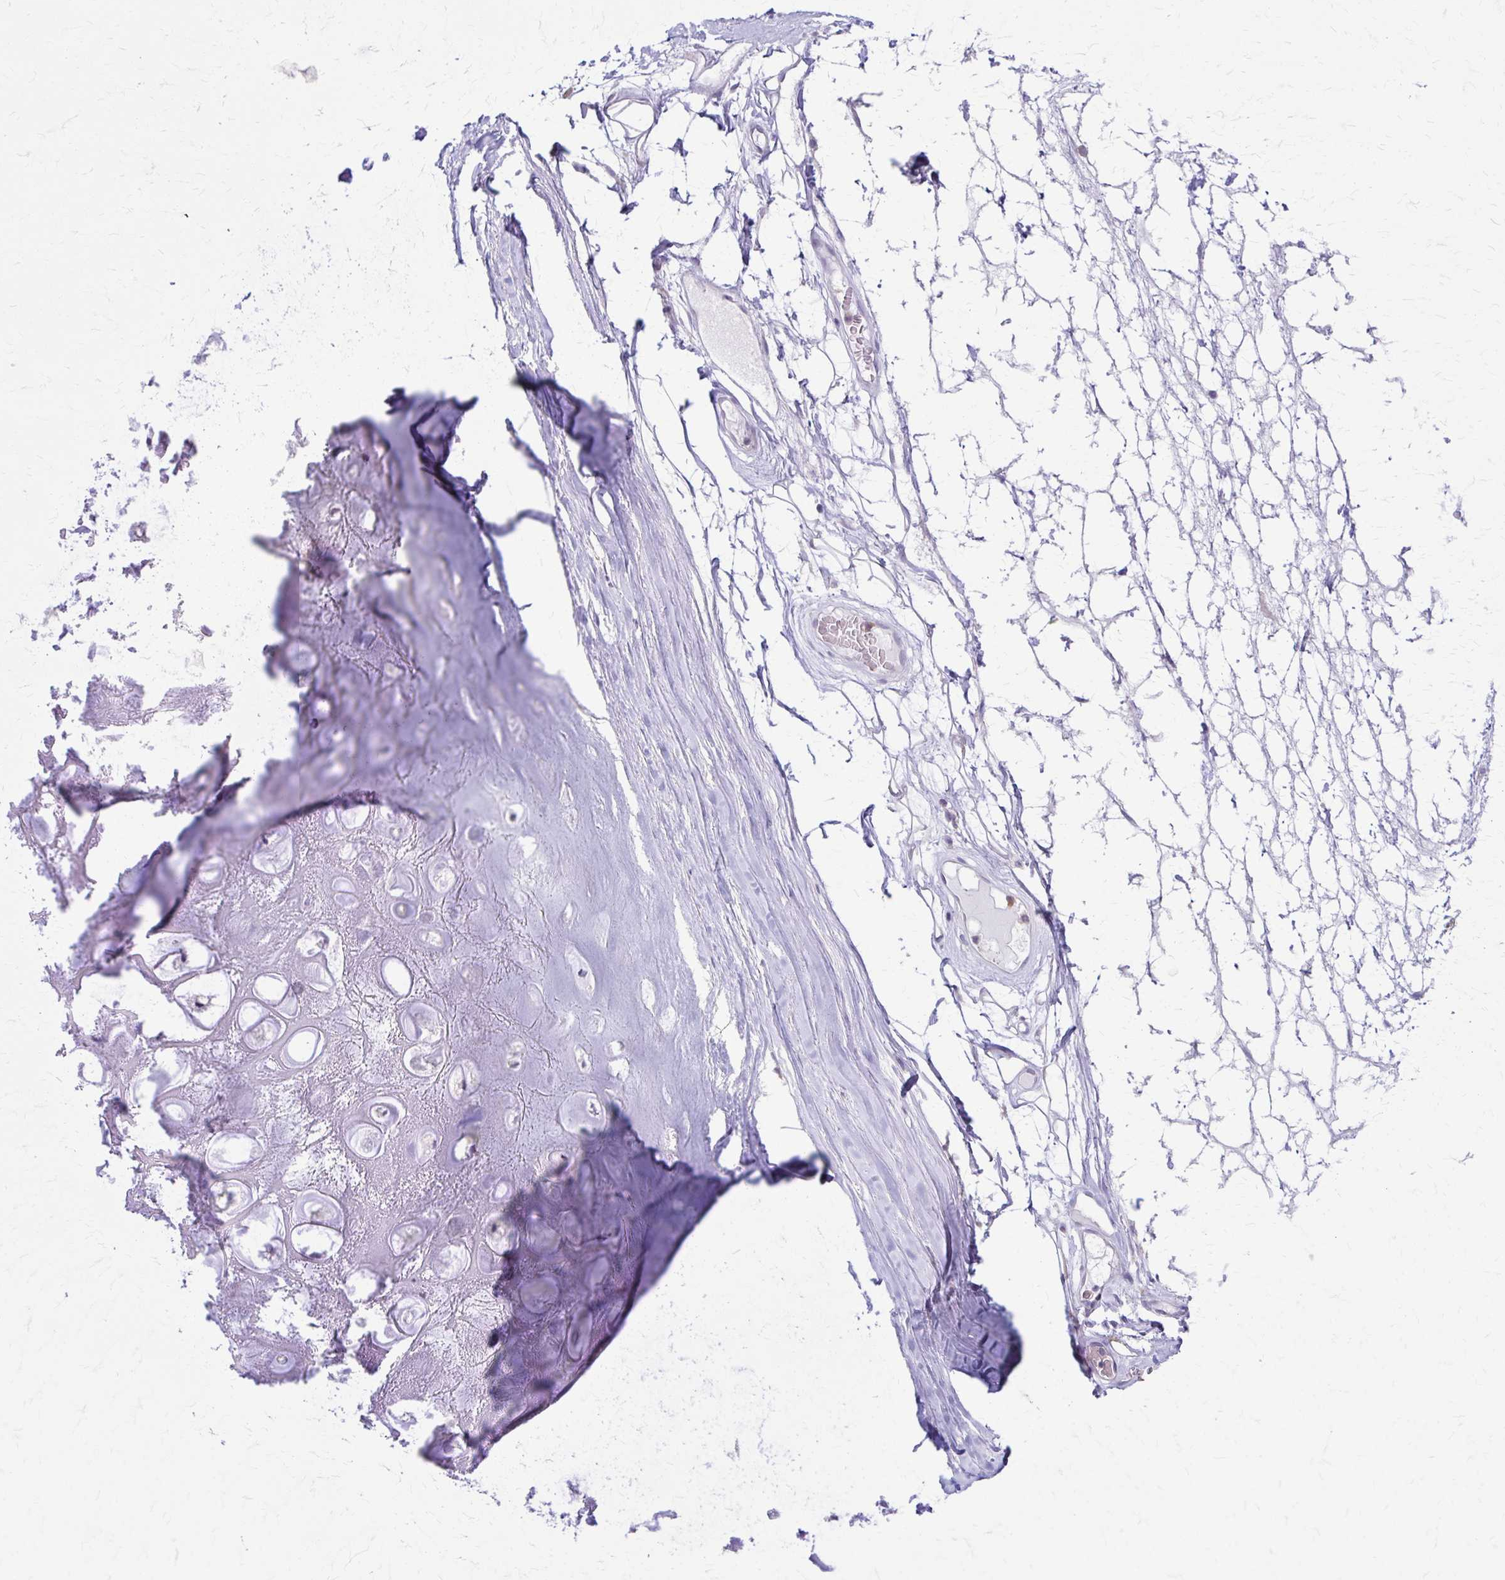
{"staining": {"intensity": "negative", "quantity": "none", "location": "none"}, "tissue": "adipose tissue", "cell_type": "Adipocytes", "image_type": "normal", "snomed": [{"axis": "morphology", "description": "Normal tissue, NOS"}, {"axis": "topography", "description": "Lymph node"}, {"axis": "topography", "description": "Cartilage tissue"}, {"axis": "topography", "description": "Nasopharynx"}], "caption": "Unremarkable adipose tissue was stained to show a protein in brown. There is no significant expression in adipocytes.", "gene": "PIK3AP1", "patient": {"sex": "male", "age": 63}}